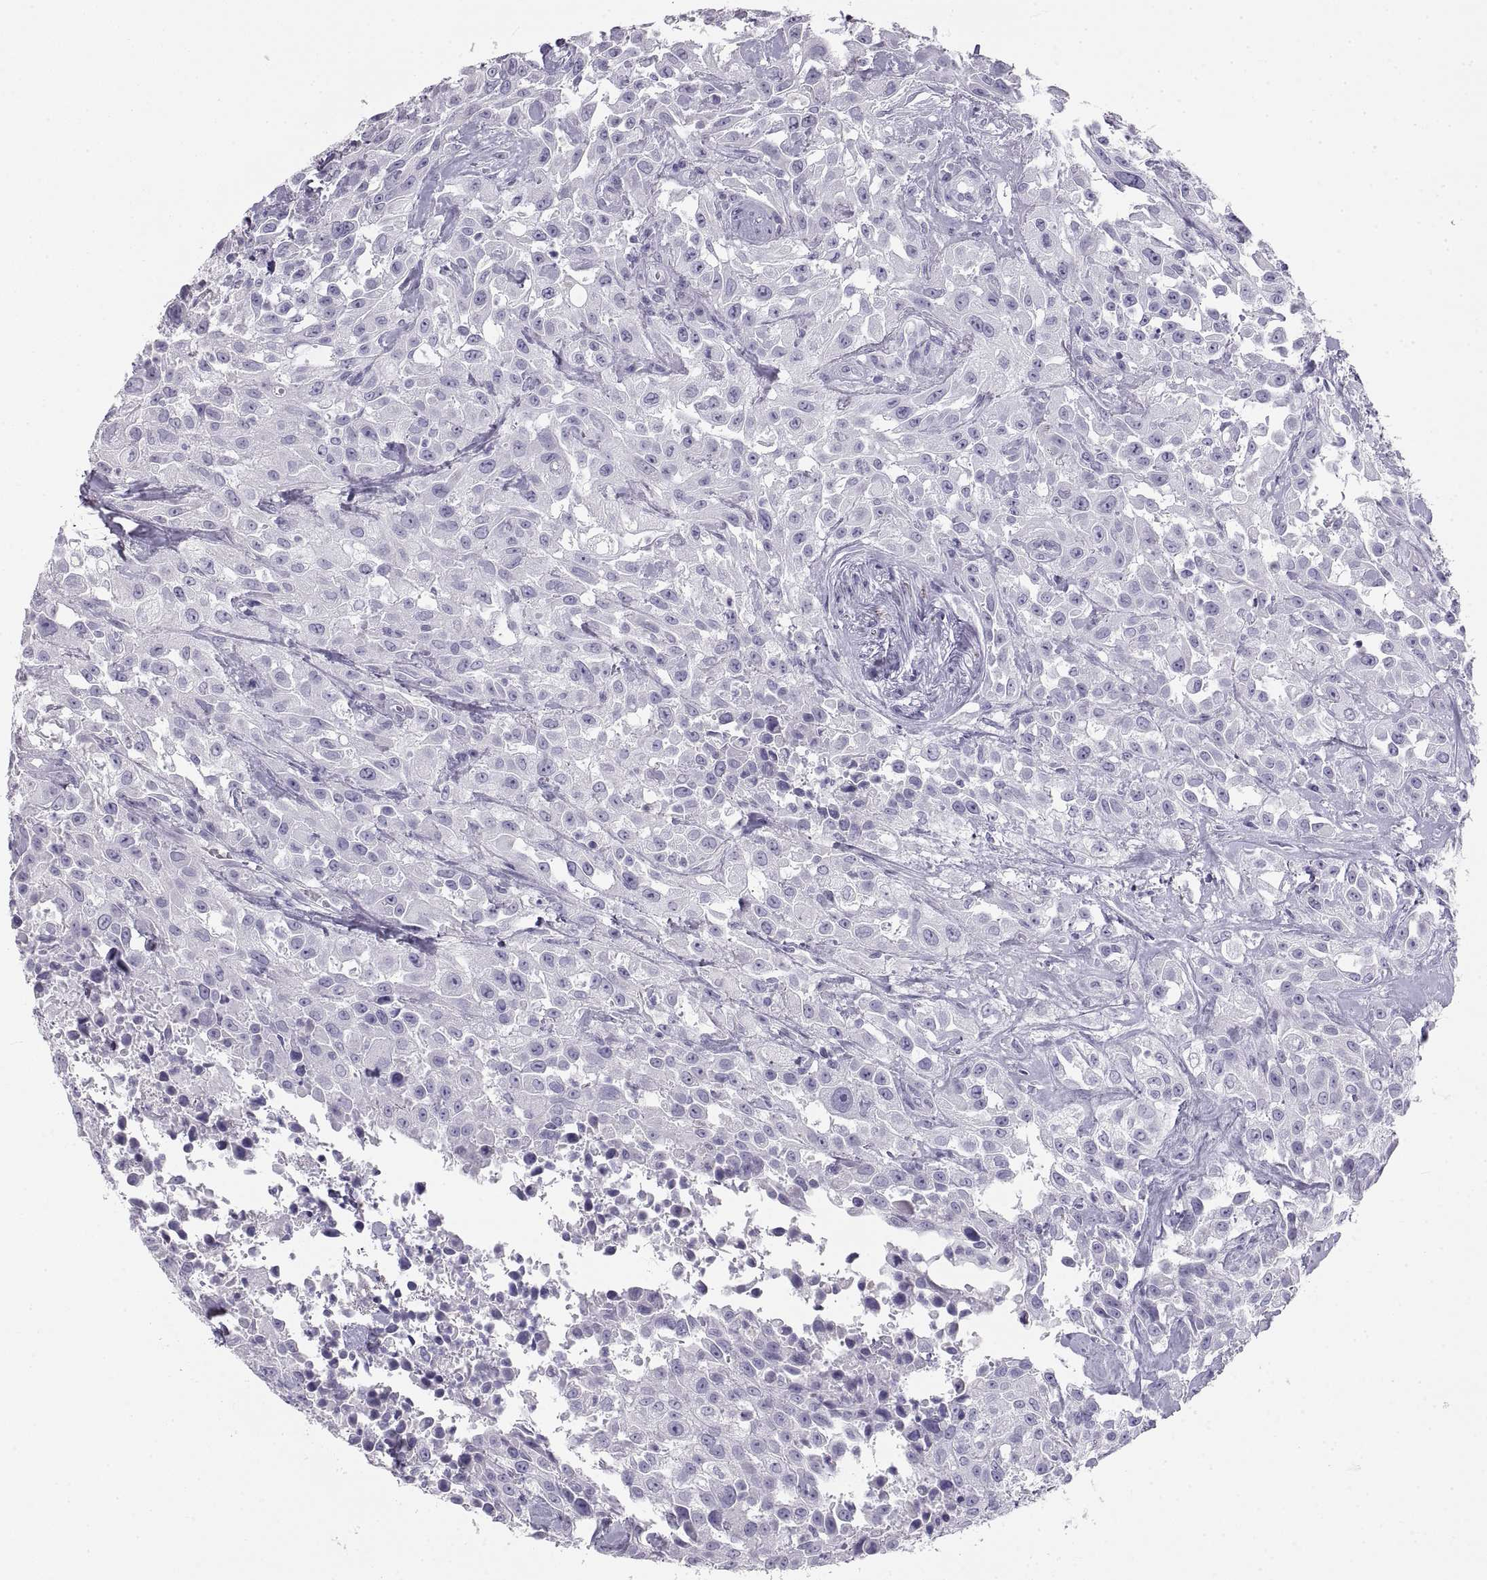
{"staining": {"intensity": "negative", "quantity": "none", "location": "none"}, "tissue": "urothelial cancer", "cell_type": "Tumor cells", "image_type": "cancer", "snomed": [{"axis": "morphology", "description": "Urothelial carcinoma, High grade"}, {"axis": "topography", "description": "Urinary bladder"}], "caption": "The photomicrograph displays no significant expression in tumor cells of high-grade urothelial carcinoma.", "gene": "RLBP1", "patient": {"sex": "male", "age": 79}}